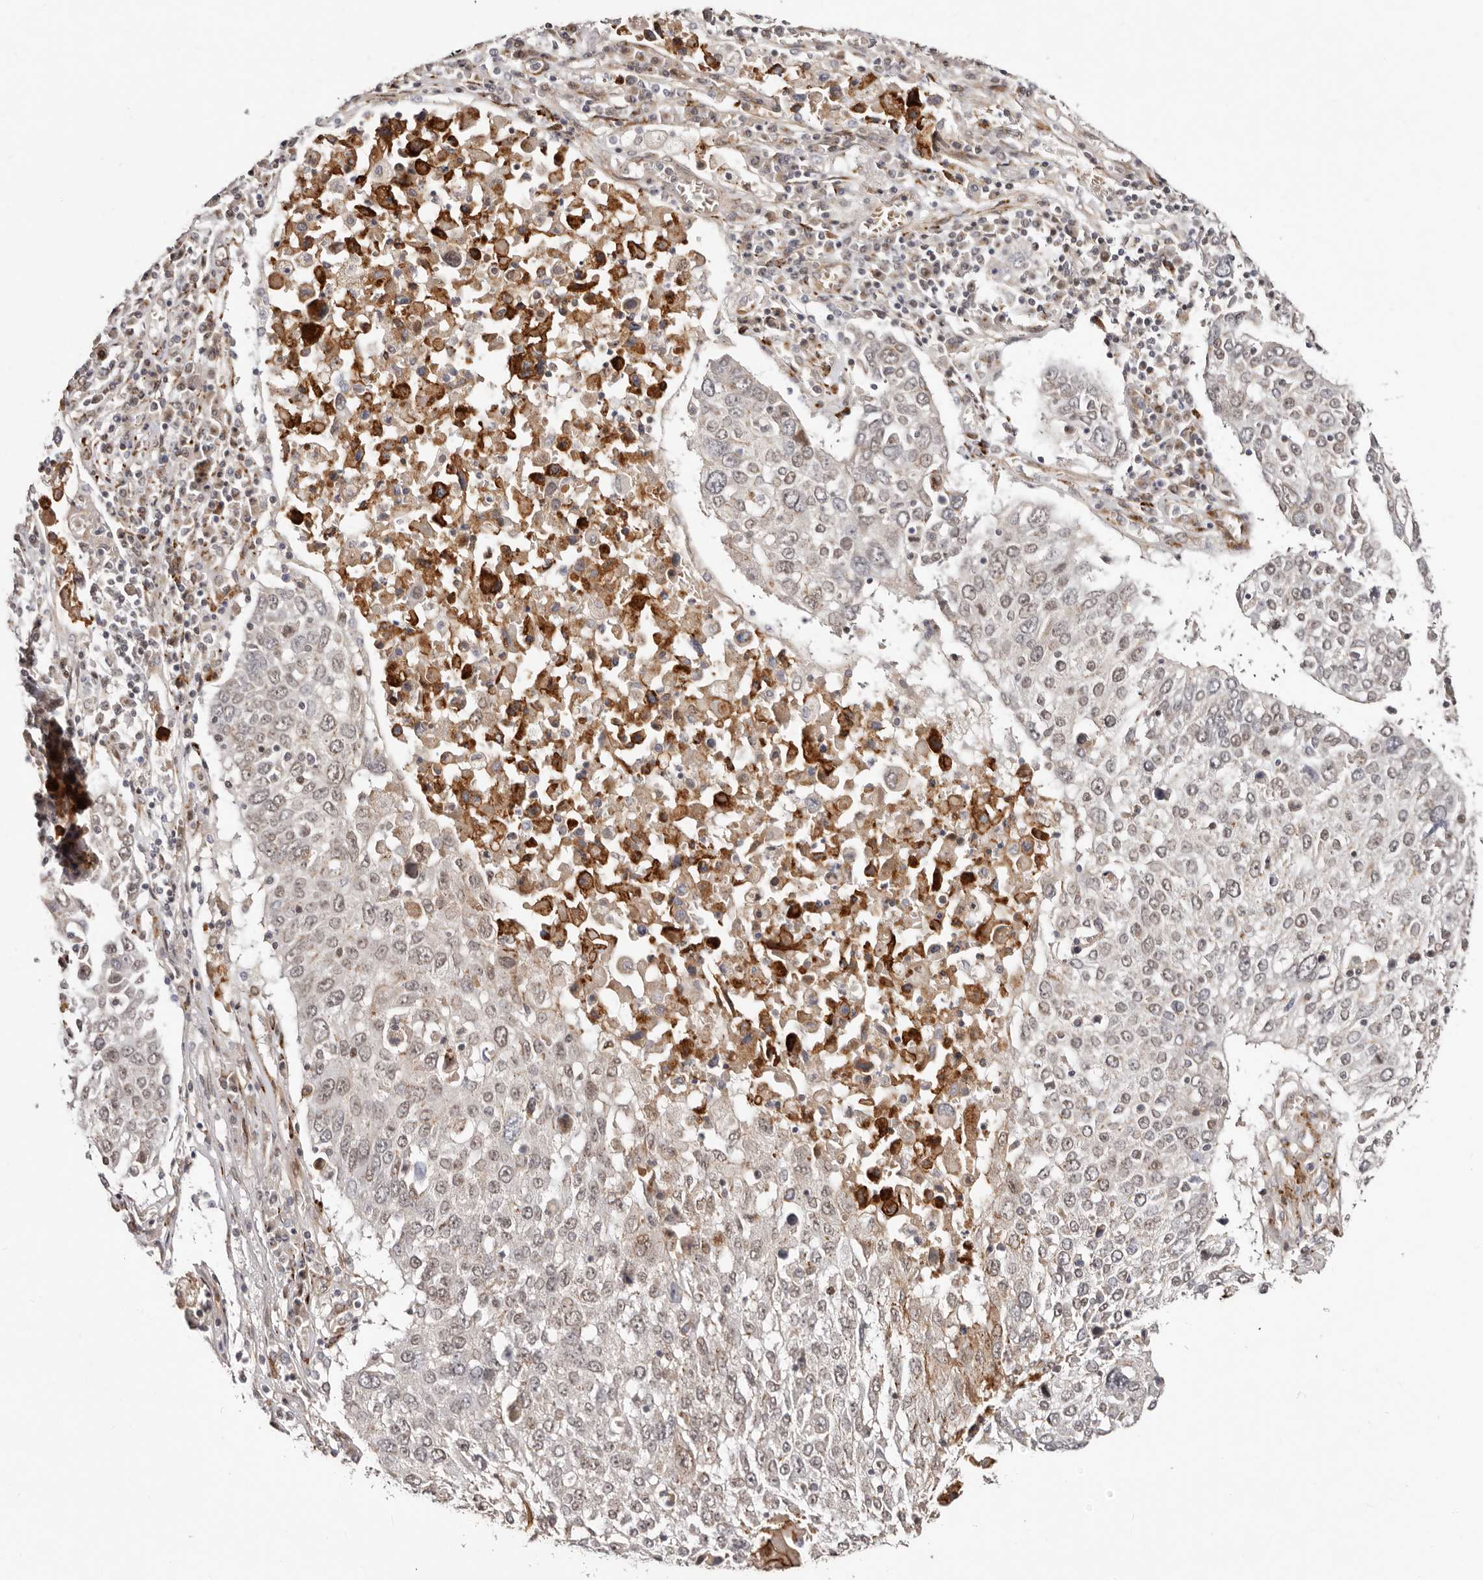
{"staining": {"intensity": "weak", "quantity": ">75%", "location": "nuclear"}, "tissue": "lung cancer", "cell_type": "Tumor cells", "image_type": "cancer", "snomed": [{"axis": "morphology", "description": "Squamous cell carcinoma, NOS"}, {"axis": "topography", "description": "Lung"}], "caption": "Immunohistochemistry (DAB (3,3'-diaminobenzidine)) staining of human lung squamous cell carcinoma reveals weak nuclear protein positivity in about >75% of tumor cells. Nuclei are stained in blue.", "gene": "SRCAP", "patient": {"sex": "male", "age": 65}}